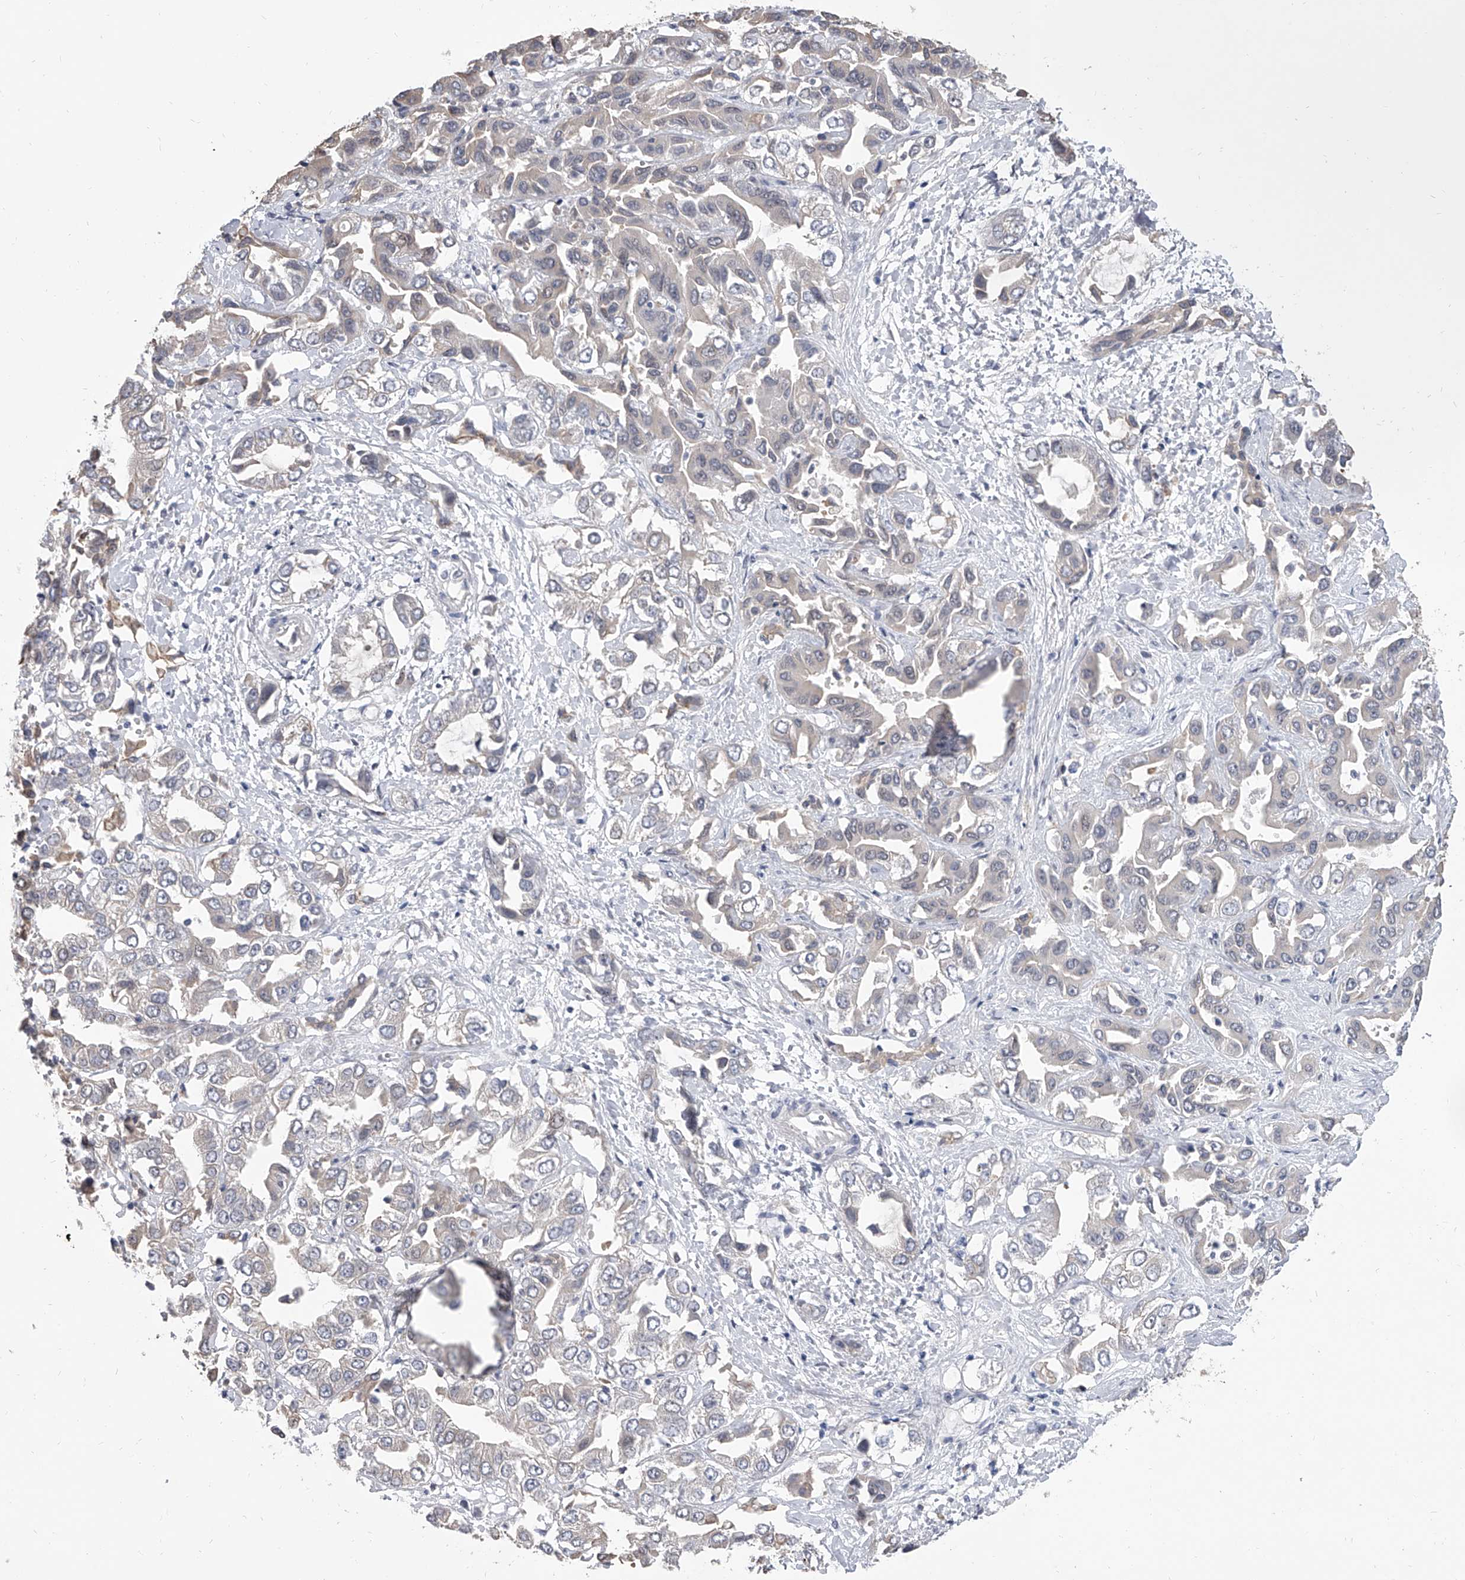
{"staining": {"intensity": "negative", "quantity": "none", "location": "none"}, "tissue": "liver cancer", "cell_type": "Tumor cells", "image_type": "cancer", "snomed": [{"axis": "morphology", "description": "Cholangiocarcinoma"}, {"axis": "topography", "description": "Liver"}], "caption": "Liver cholangiocarcinoma was stained to show a protein in brown. There is no significant expression in tumor cells. Brightfield microscopy of immunohistochemistry (IHC) stained with DAB (3,3'-diaminobenzidine) (brown) and hematoxylin (blue), captured at high magnification.", "gene": "BHLHE23", "patient": {"sex": "female", "age": 52}}